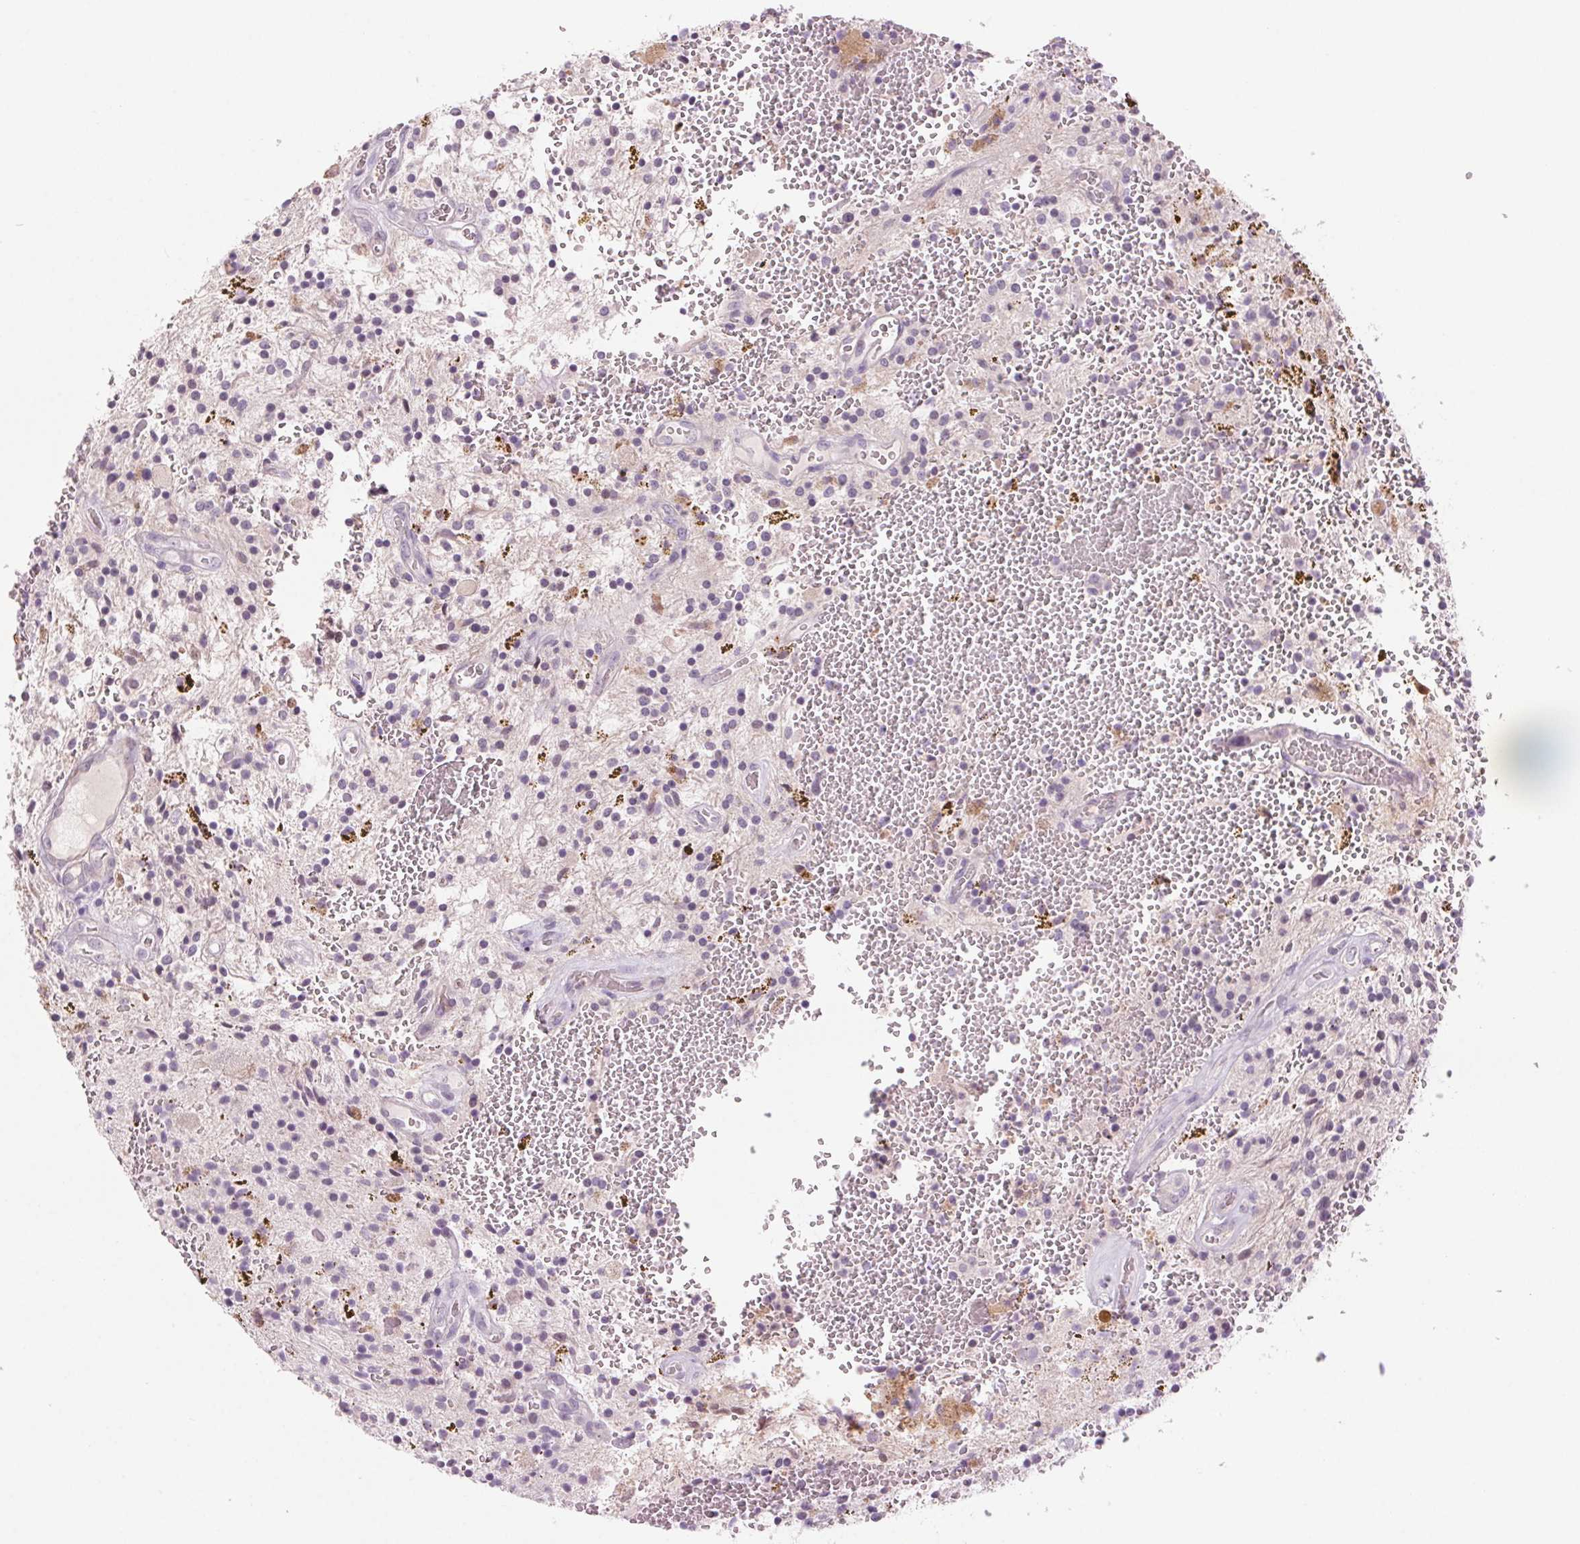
{"staining": {"intensity": "negative", "quantity": "none", "location": "none"}, "tissue": "glioma", "cell_type": "Tumor cells", "image_type": "cancer", "snomed": [{"axis": "morphology", "description": "Glioma, malignant, Low grade"}, {"axis": "topography", "description": "Cerebellum"}], "caption": "There is no significant staining in tumor cells of glioma.", "gene": "HHLA2", "patient": {"sex": "female", "age": 14}}